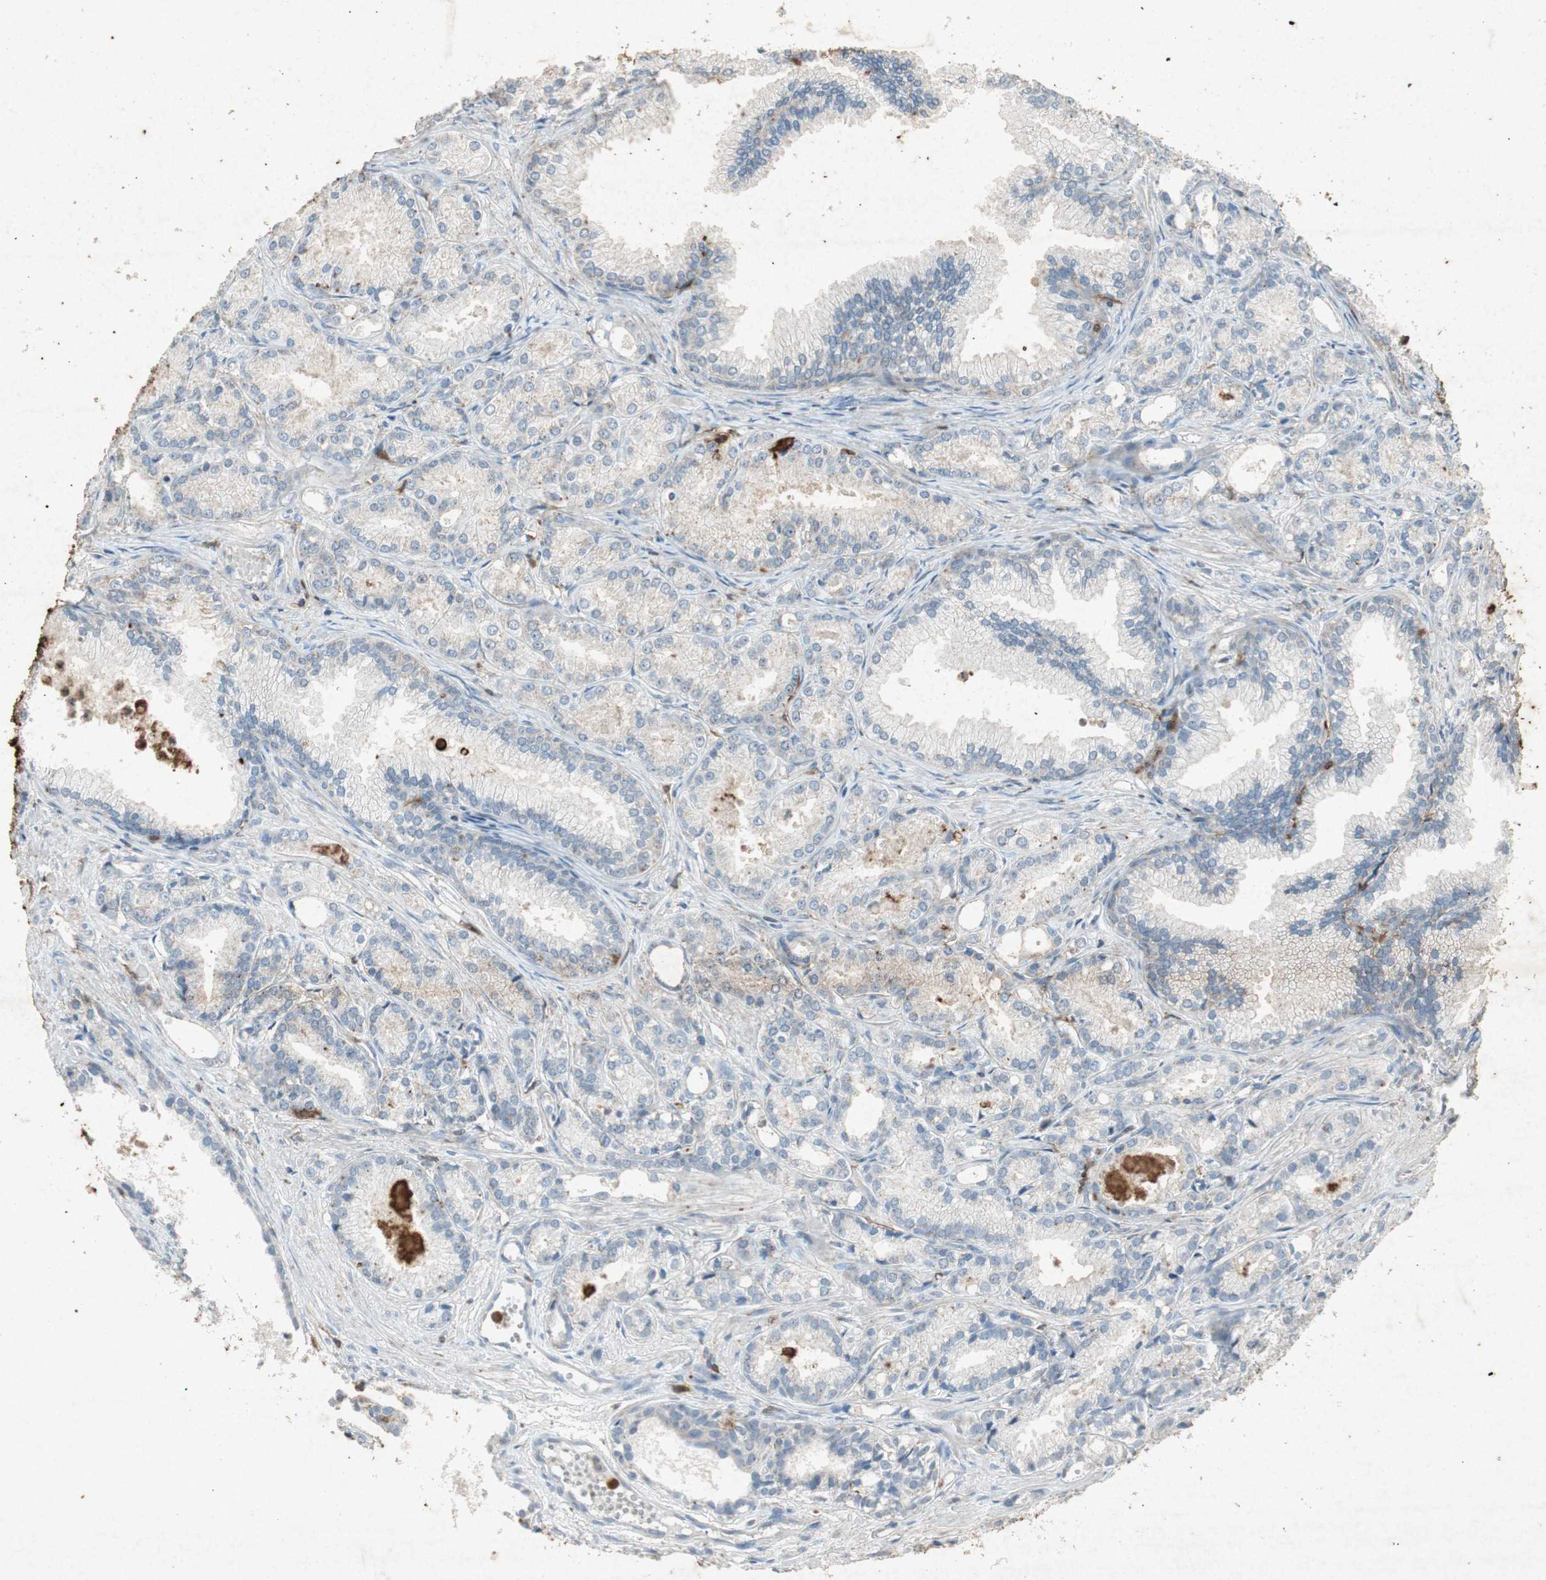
{"staining": {"intensity": "negative", "quantity": "none", "location": "none"}, "tissue": "prostate cancer", "cell_type": "Tumor cells", "image_type": "cancer", "snomed": [{"axis": "morphology", "description": "Adenocarcinoma, Low grade"}, {"axis": "topography", "description": "Prostate"}], "caption": "Prostate cancer (adenocarcinoma (low-grade)) stained for a protein using IHC demonstrates no staining tumor cells.", "gene": "TYROBP", "patient": {"sex": "male", "age": 72}}